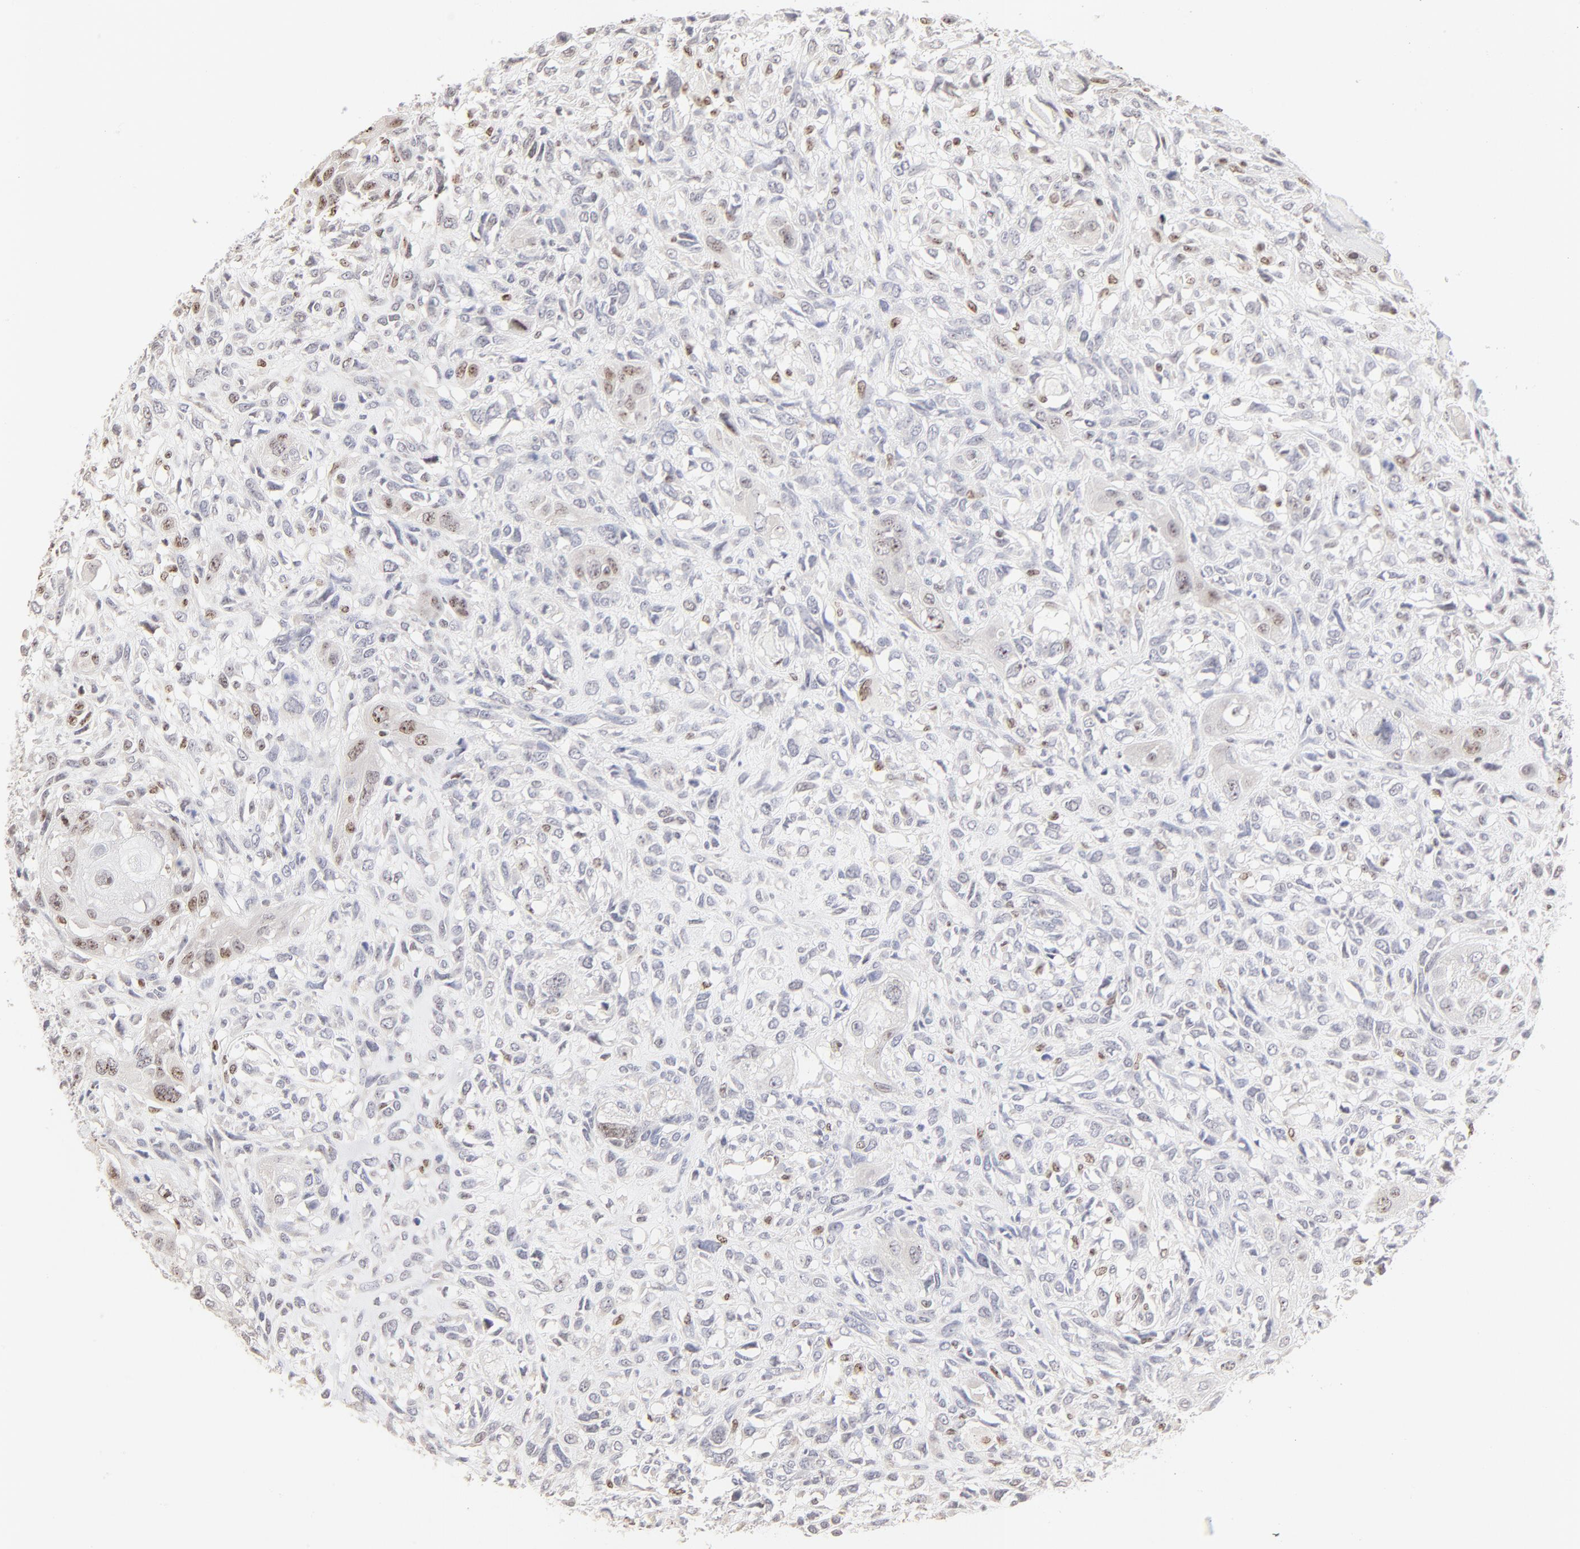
{"staining": {"intensity": "moderate", "quantity": "25%-75%", "location": "nuclear"}, "tissue": "head and neck cancer", "cell_type": "Tumor cells", "image_type": "cancer", "snomed": [{"axis": "morphology", "description": "Neoplasm, malignant, NOS"}, {"axis": "topography", "description": "Salivary gland"}, {"axis": "topography", "description": "Head-Neck"}], "caption": "Tumor cells exhibit moderate nuclear positivity in about 25%-75% of cells in neoplasm (malignant) (head and neck).", "gene": "NFIL3", "patient": {"sex": "male", "age": 43}}